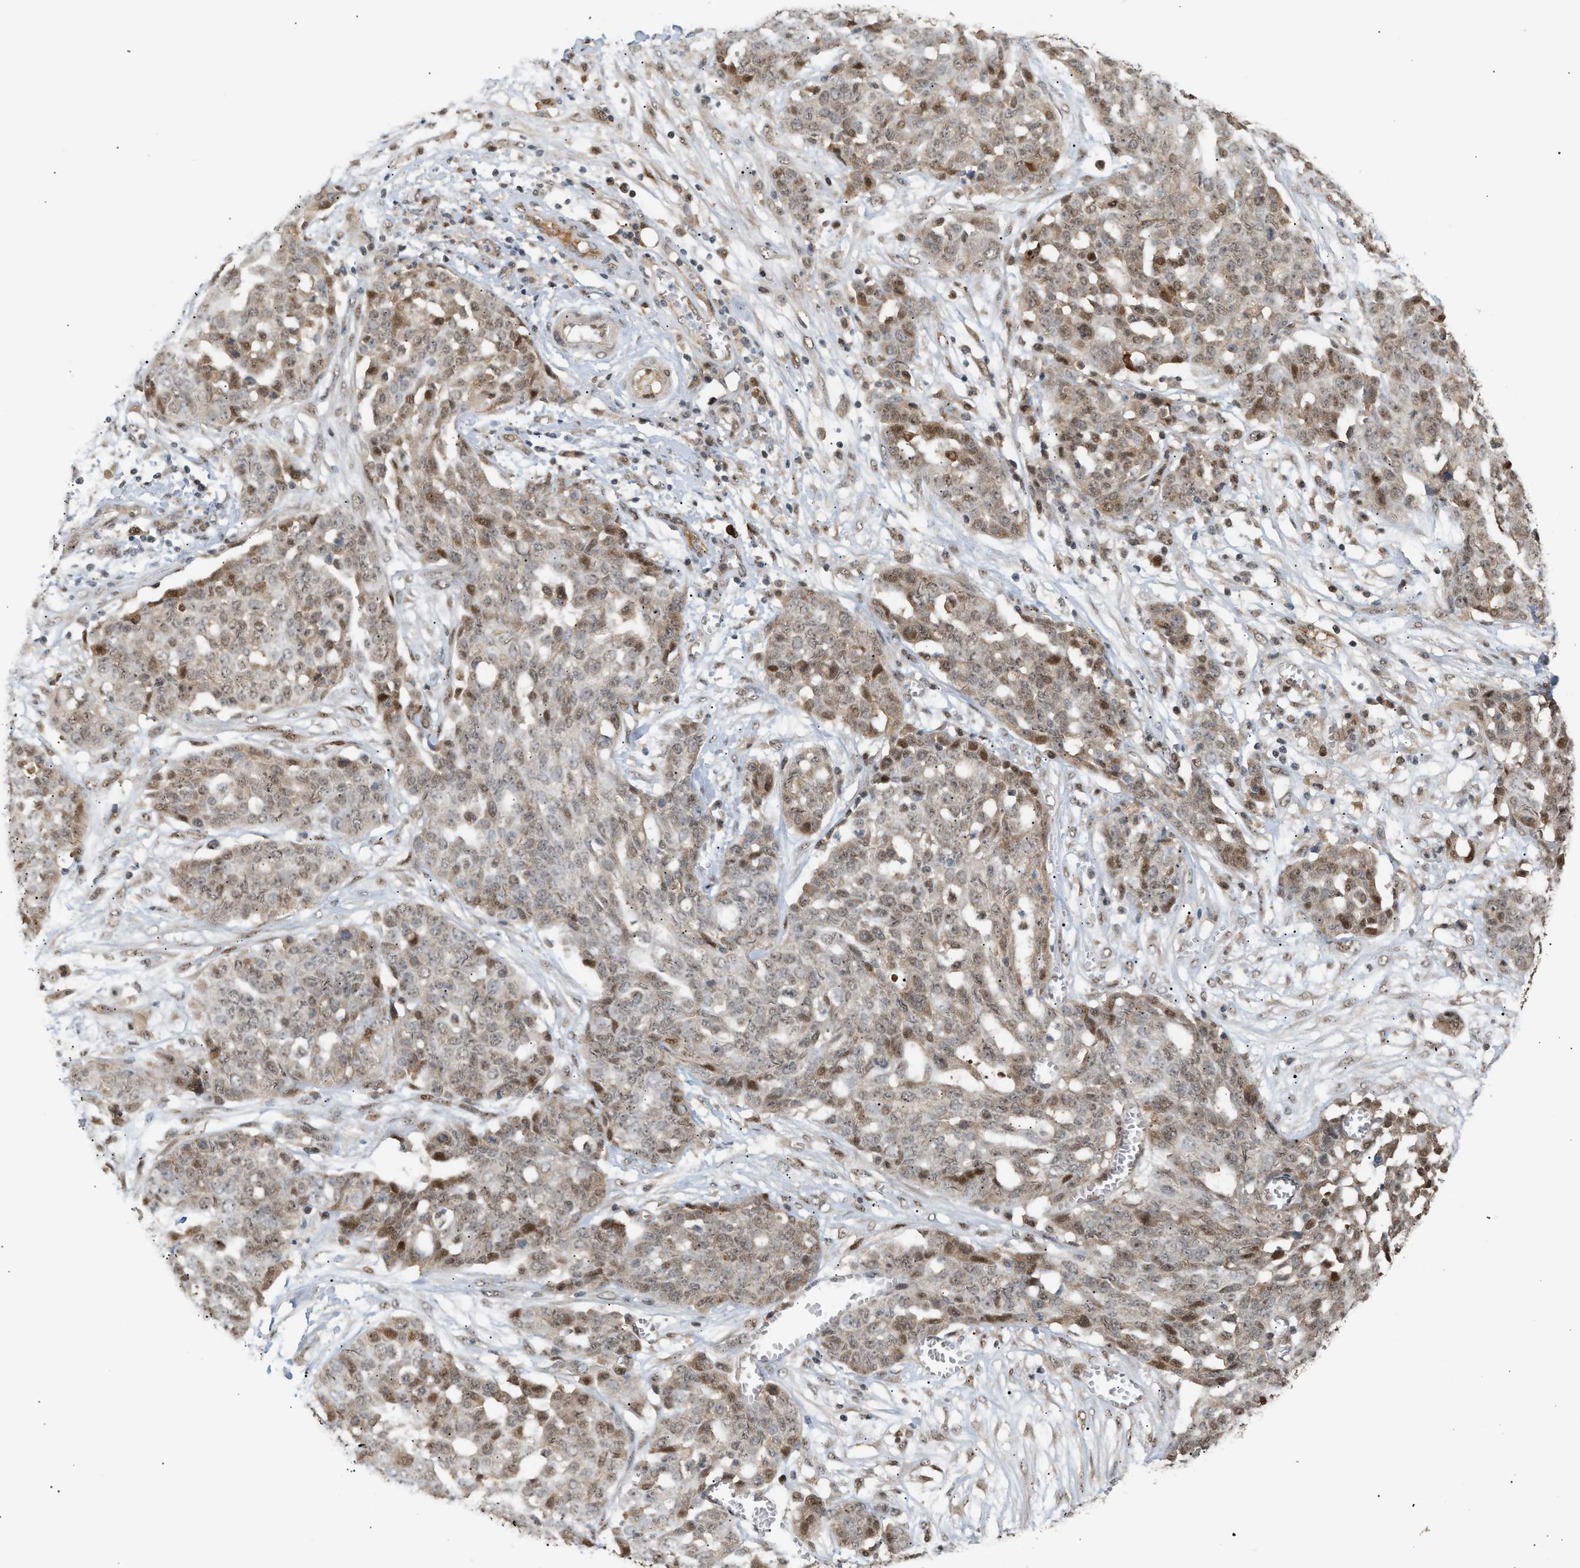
{"staining": {"intensity": "weak", "quantity": ">75%", "location": "cytoplasmic/membranous,nuclear"}, "tissue": "ovarian cancer", "cell_type": "Tumor cells", "image_type": "cancer", "snomed": [{"axis": "morphology", "description": "Cystadenocarcinoma, serous, NOS"}, {"axis": "topography", "description": "Soft tissue"}, {"axis": "topography", "description": "Ovary"}], "caption": "Ovarian cancer stained with a brown dye displays weak cytoplasmic/membranous and nuclear positive expression in approximately >75% of tumor cells.", "gene": "ZFAND5", "patient": {"sex": "female", "age": 57}}